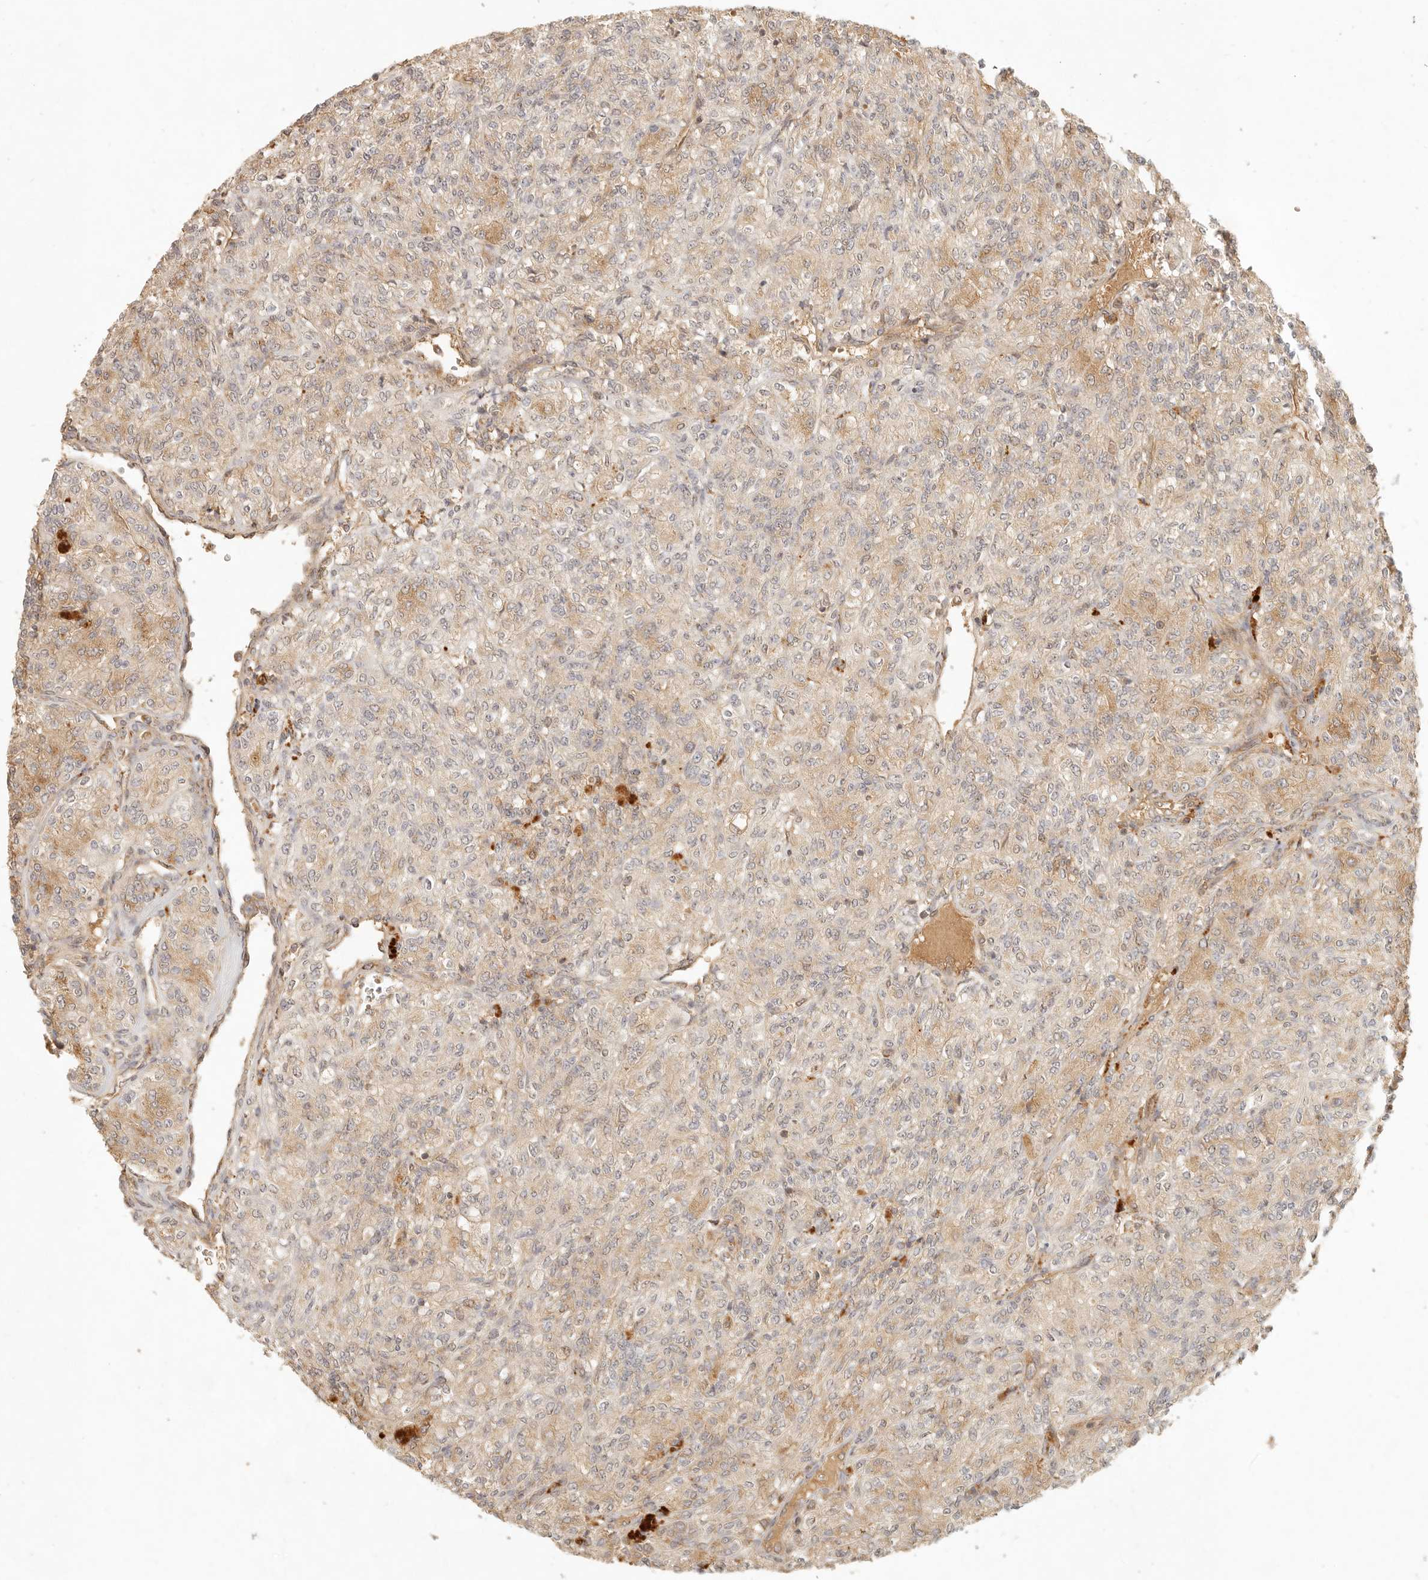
{"staining": {"intensity": "moderate", "quantity": "<25%", "location": "cytoplasmic/membranous"}, "tissue": "renal cancer", "cell_type": "Tumor cells", "image_type": "cancer", "snomed": [{"axis": "morphology", "description": "Adenocarcinoma, NOS"}, {"axis": "topography", "description": "Kidney"}], "caption": "Moderate cytoplasmic/membranous positivity for a protein is identified in approximately <25% of tumor cells of renal cancer using immunohistochemistry (IHC).", "gene": "ANKRD61", "patient": {"sex": "male", "age": 77}}